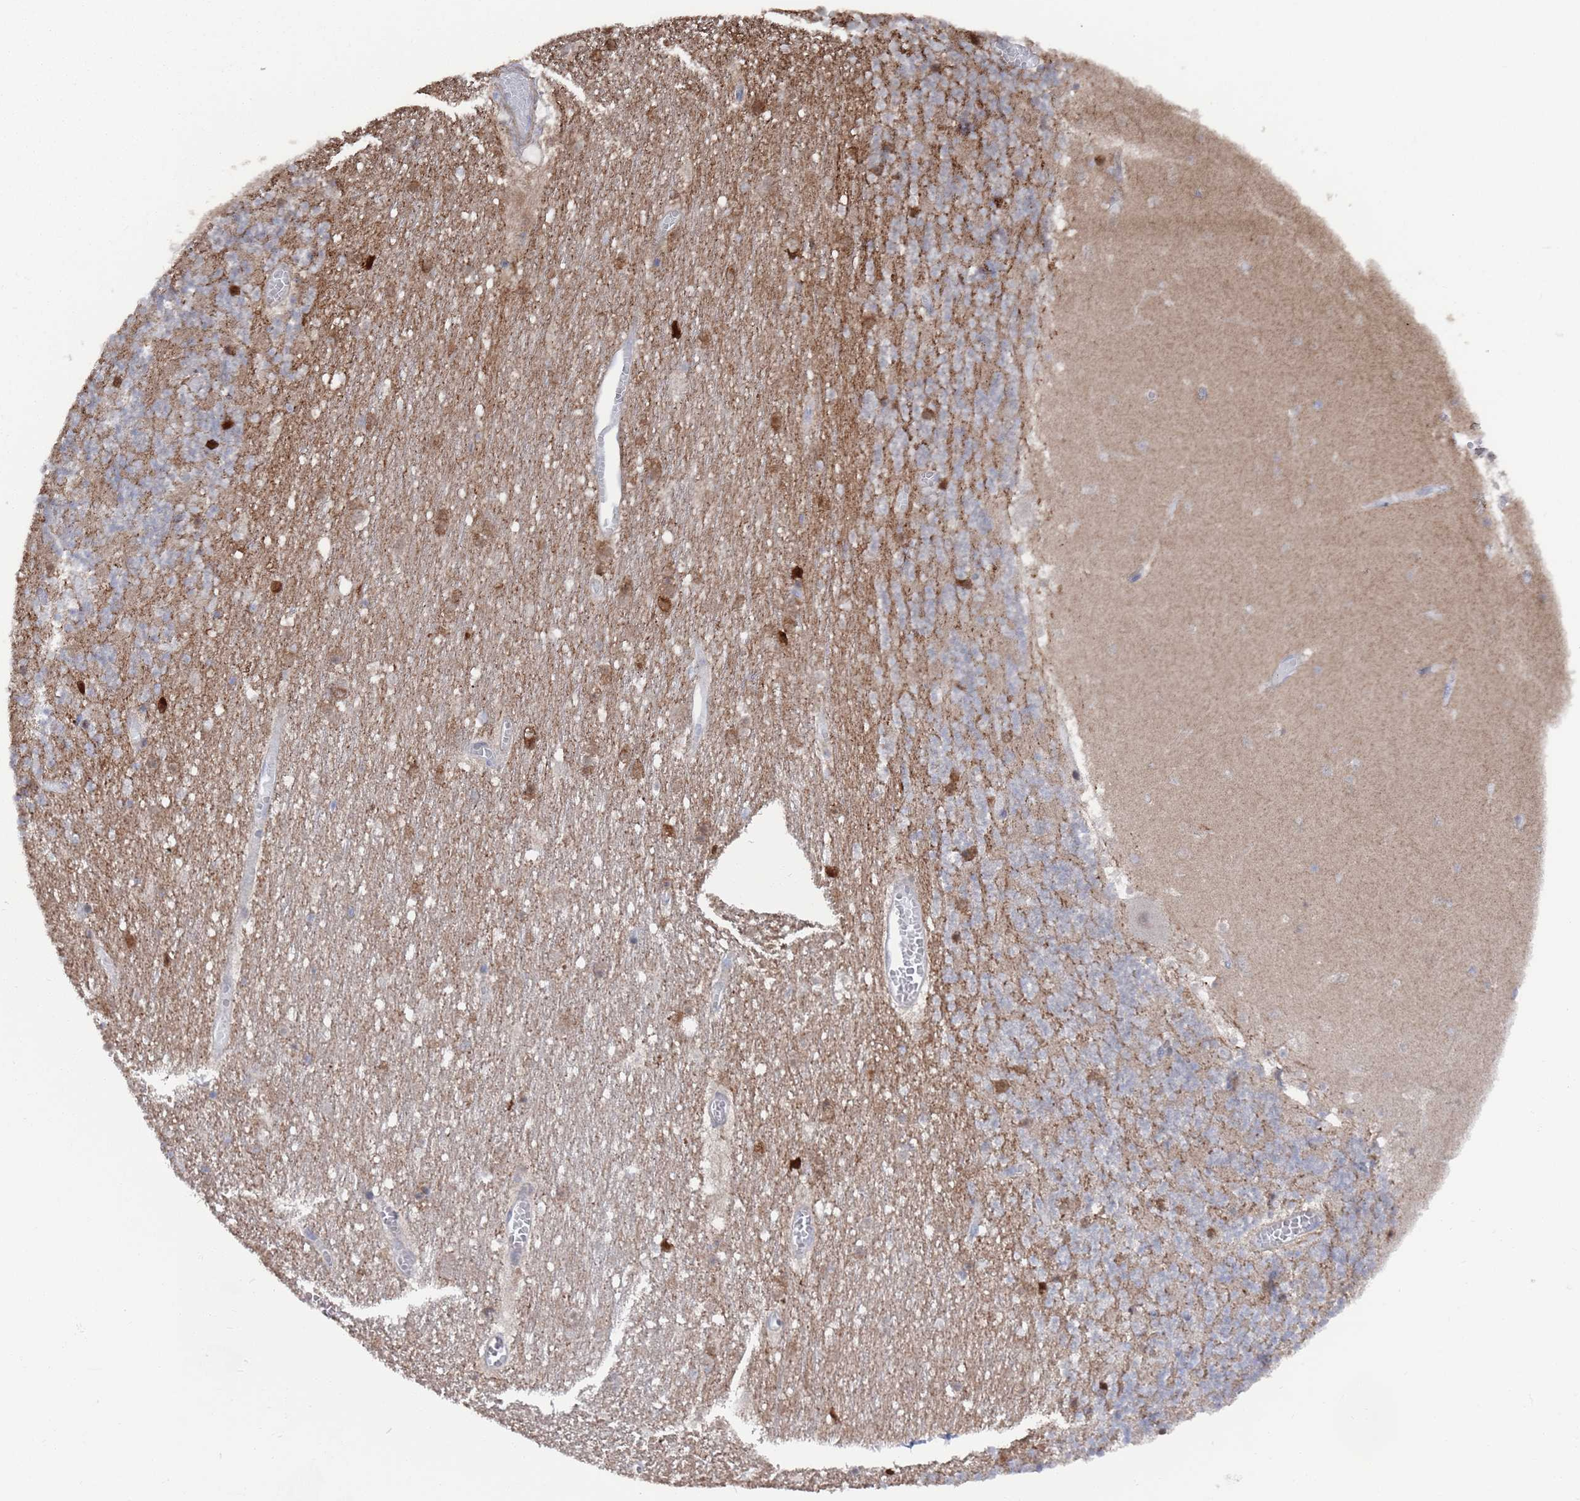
{"staining": {"intensity": "weak", "quantity": ">75%", "location": "cytoplasmic/membranous"}, "tissue": "cerebellum", "cell_type": "Cells in granular layer", "image_type": "normal", "snomed": [{"axis": "morphology", "description": "Normal tissue, NOS"}, {"axis": "topography", "description": "Cerebellum"}], "caption": "DAB immunohistochemical staining of normal cerebellum displays weak cytoplasmic/membranous protein expression in about >75% of cells in granular layer.", "gene": "DGKD", "patient": {"sex": "female", "age": 28}}